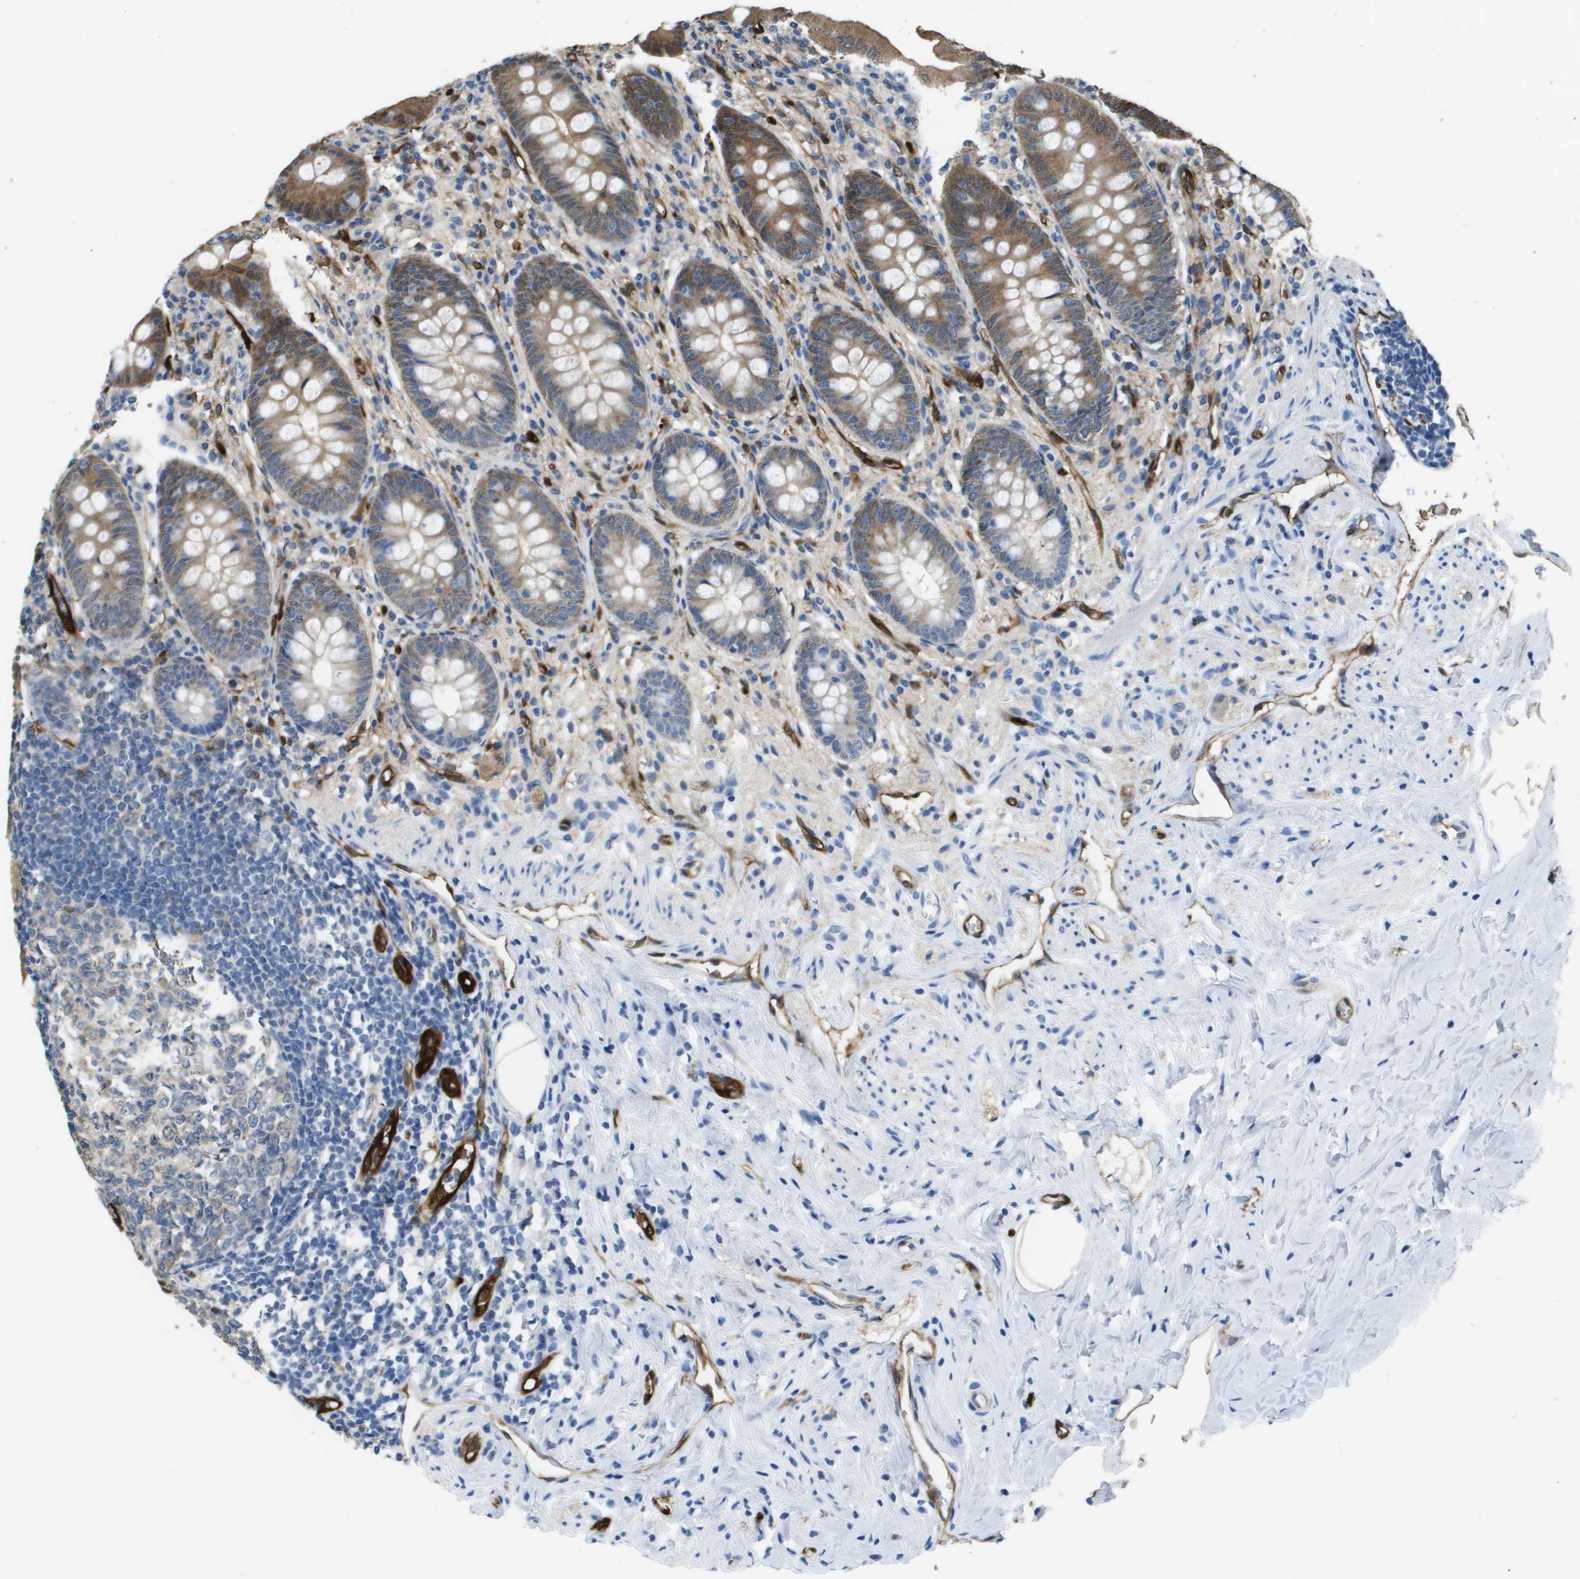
{"staining": {"intensity": "moderate", "quantity": ">75%", "location": "cytoplasmic/membranous"}, "tissue": "appendix", "cell_type": "Glandular cells", "image_type": "normal", "snomed": [{"axis": "morphology", "description": "Normal tissue, NOS"}, {"axis": "topography", "description": "Appendix"}], "caption": "Immunohistochemical staining of benign appendix demonstrates moderate cytoplasmic/membranous protein expression in about >75% of glandular cells.", "gene": "FABP5", "patient": {"sex": "male", "age": 56}}